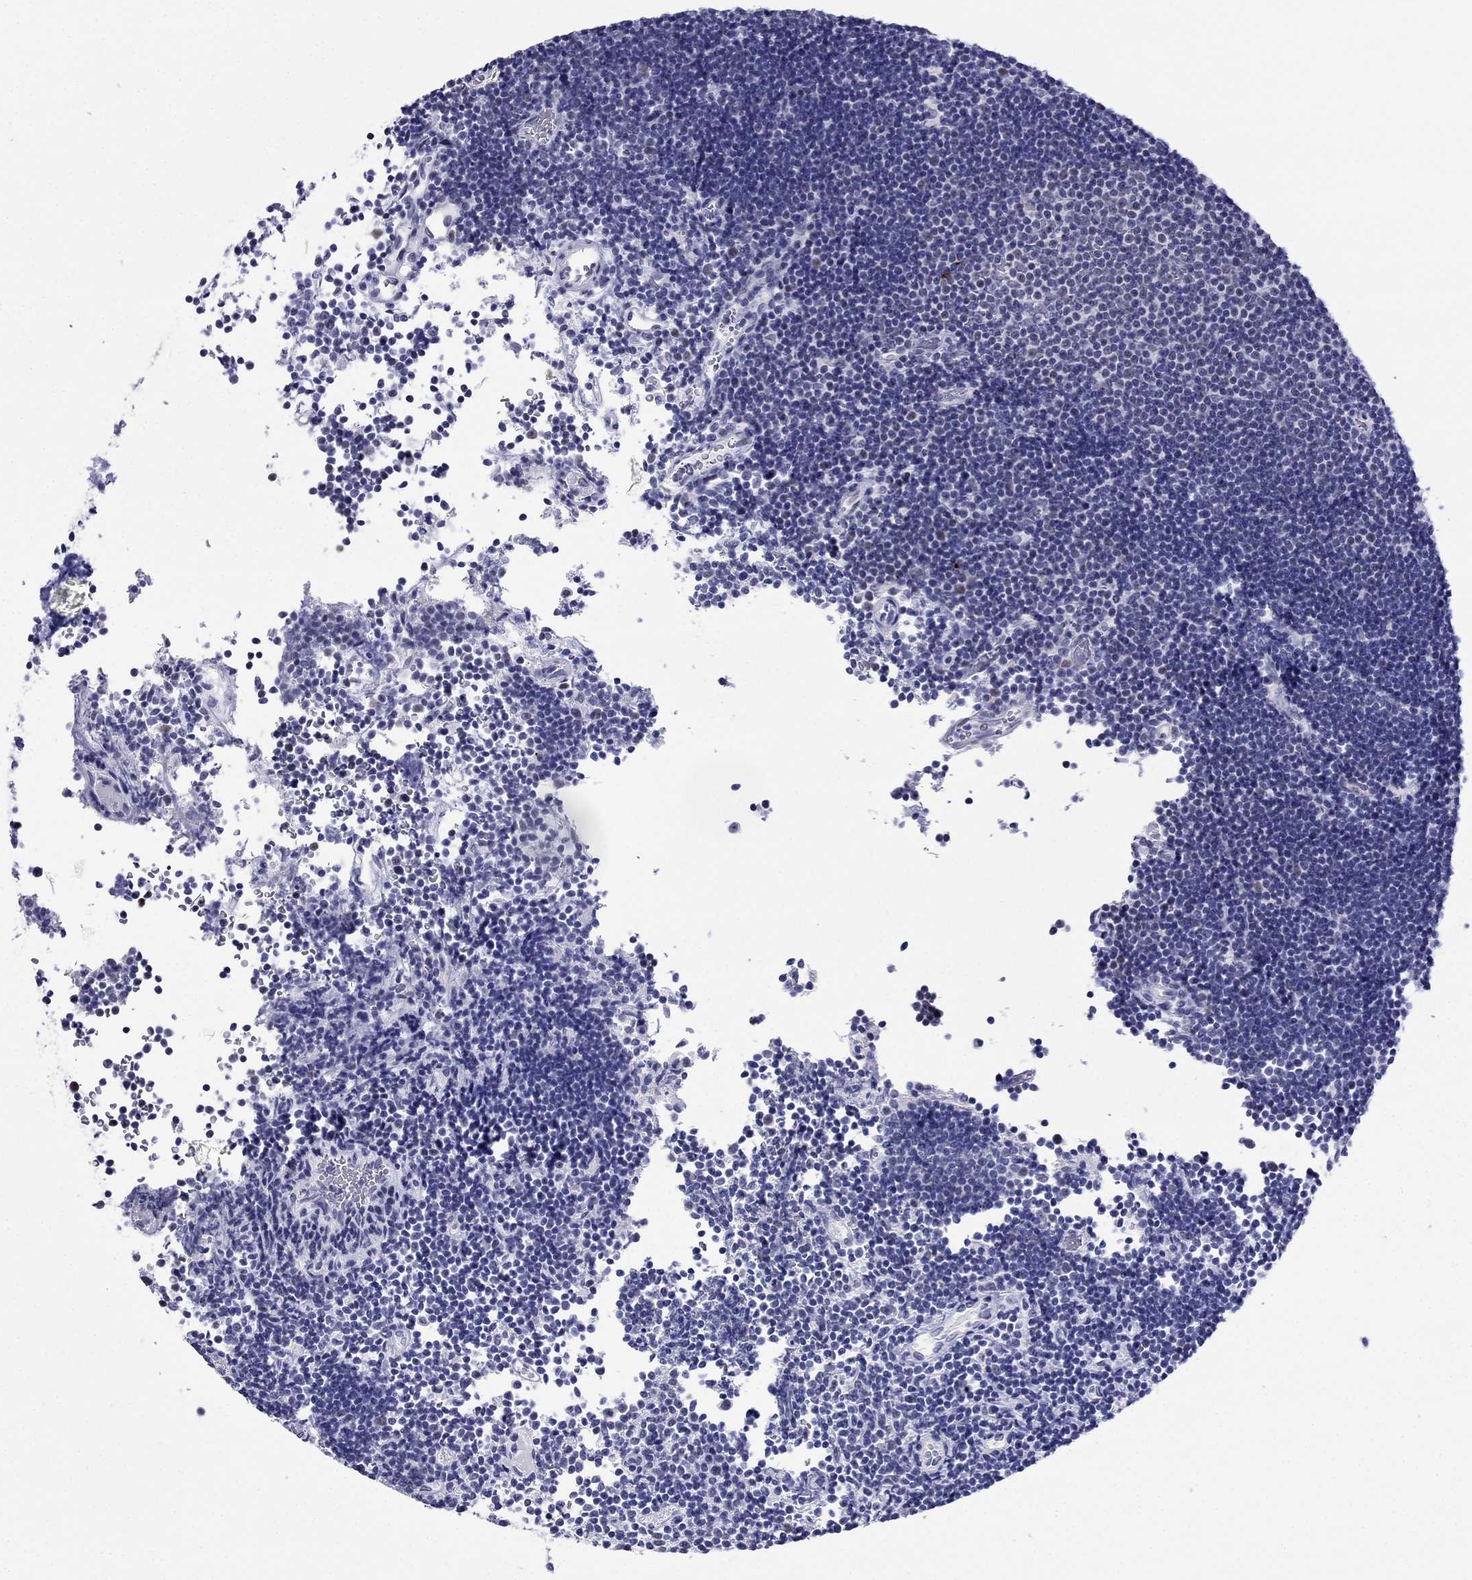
{"staining": {"intensity": "negative", "quantity": "none", "location": "none"}, "tissue": "lymphoma", "cell_type": "Tumor cells", "image_type": "cancer", "snomed": [{"axis": "morphology", "description": "Malignant lymphoma, non-Hodgkin's type, Low grade"}, {"axis": "topography", "description": "Brain"}], "caption": "Immunohistochemistry (IHC) of human lymphoma demonstrates no positivity in tumor cells. (Brightfield microscopy of DAB IHC at high magnification).", "gene": "PPM1G", "patient": {"sex": "female", "age": 66}}